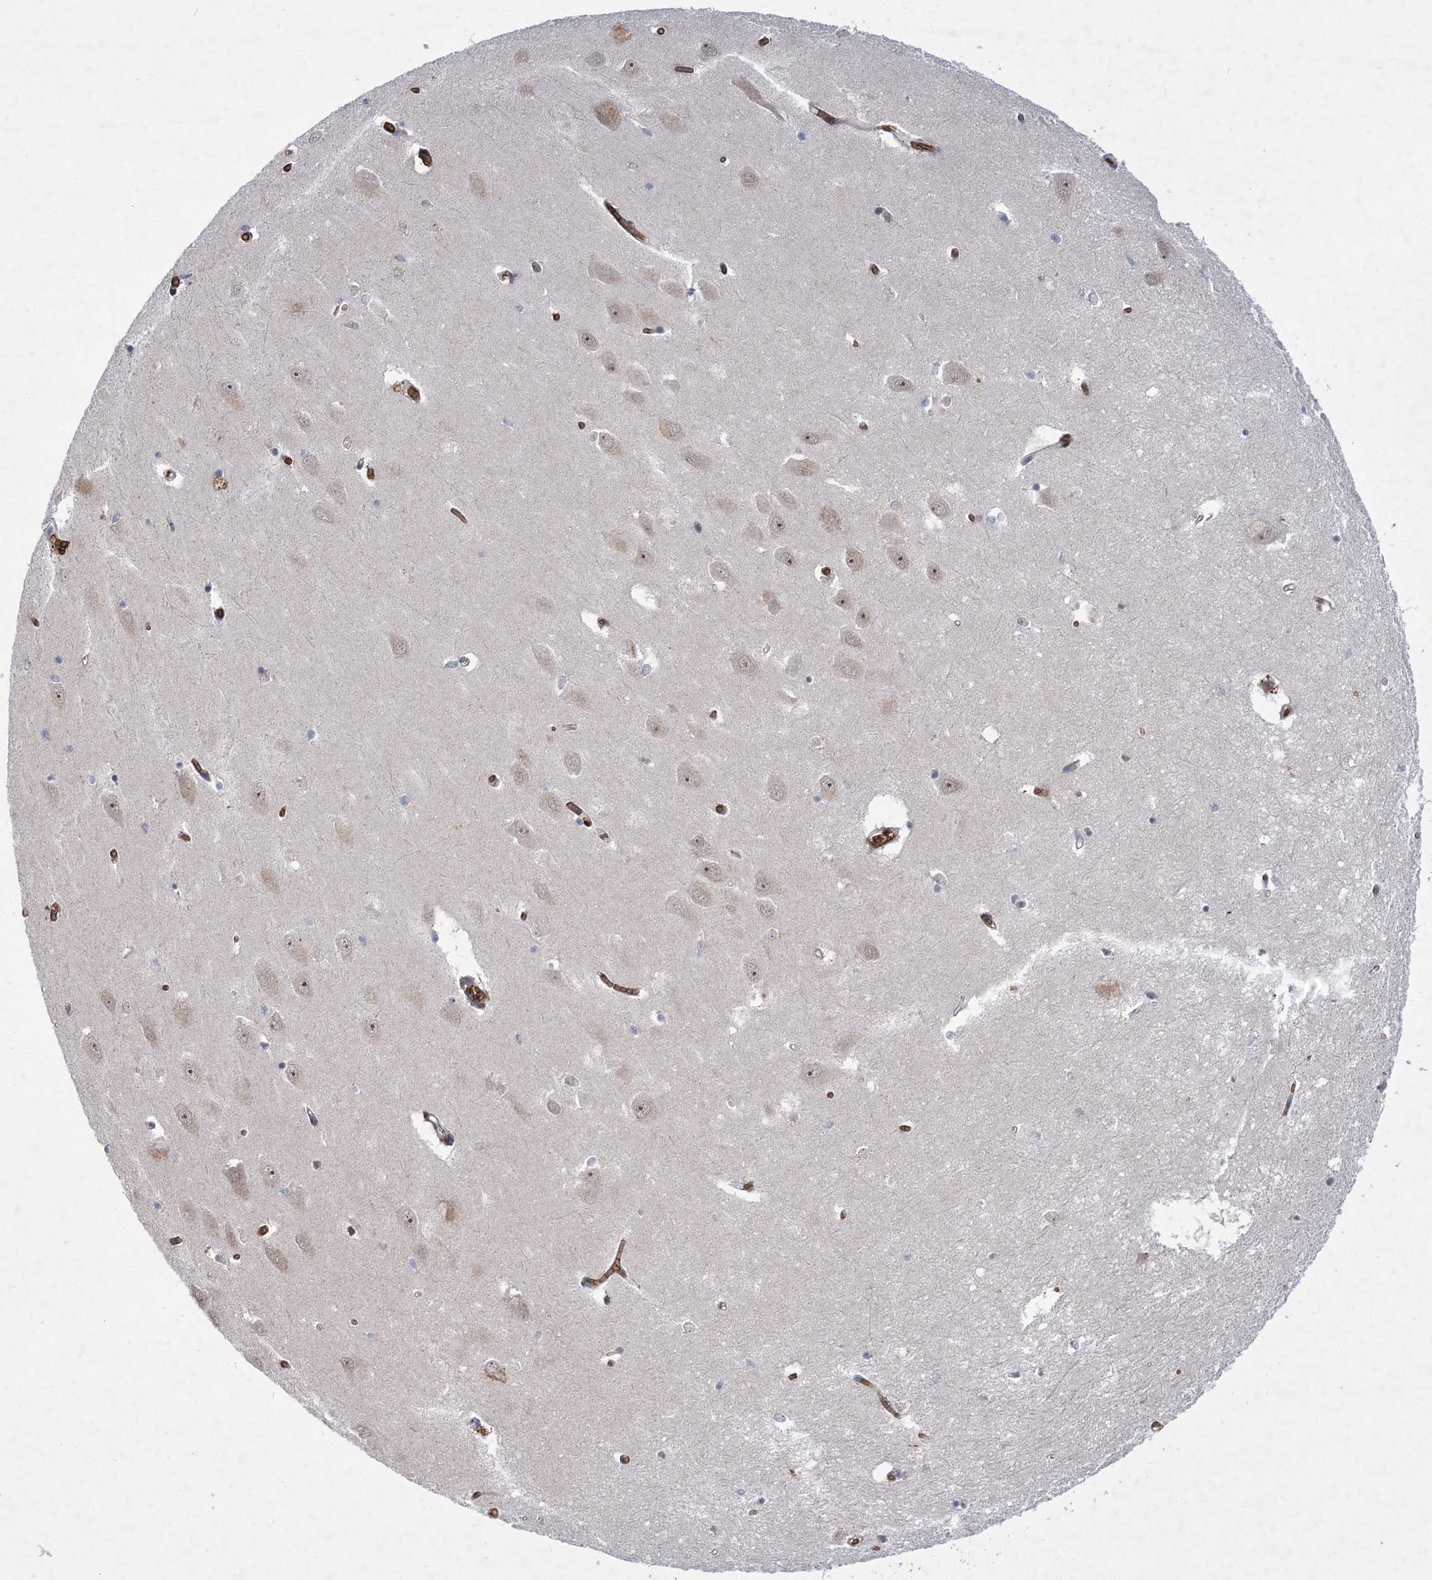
{"staining": {"intensity": "negative", "quantity": "none", "location": "none"}, "tissue": "hippocampus", "cell_type": "Glial cells", "image_type": "normal", "snomed": [{"axis": "morphology", "description": "Normal tissue, NOS"}, {"axis": "topography", "description": "Hippocampus"}], "caption": "Immunohistochemistry (IHC) histopathology image of benign hippocampus stained for a protein (brown), which displays no expression in glial cells. (DAB (3,3'-diaminobenzidine) immunohistochemistry visualized using brightfield microscopy, high magnification).", "gene": "NSMCE4A", "patient": {"sex": "male", "age": 70}}